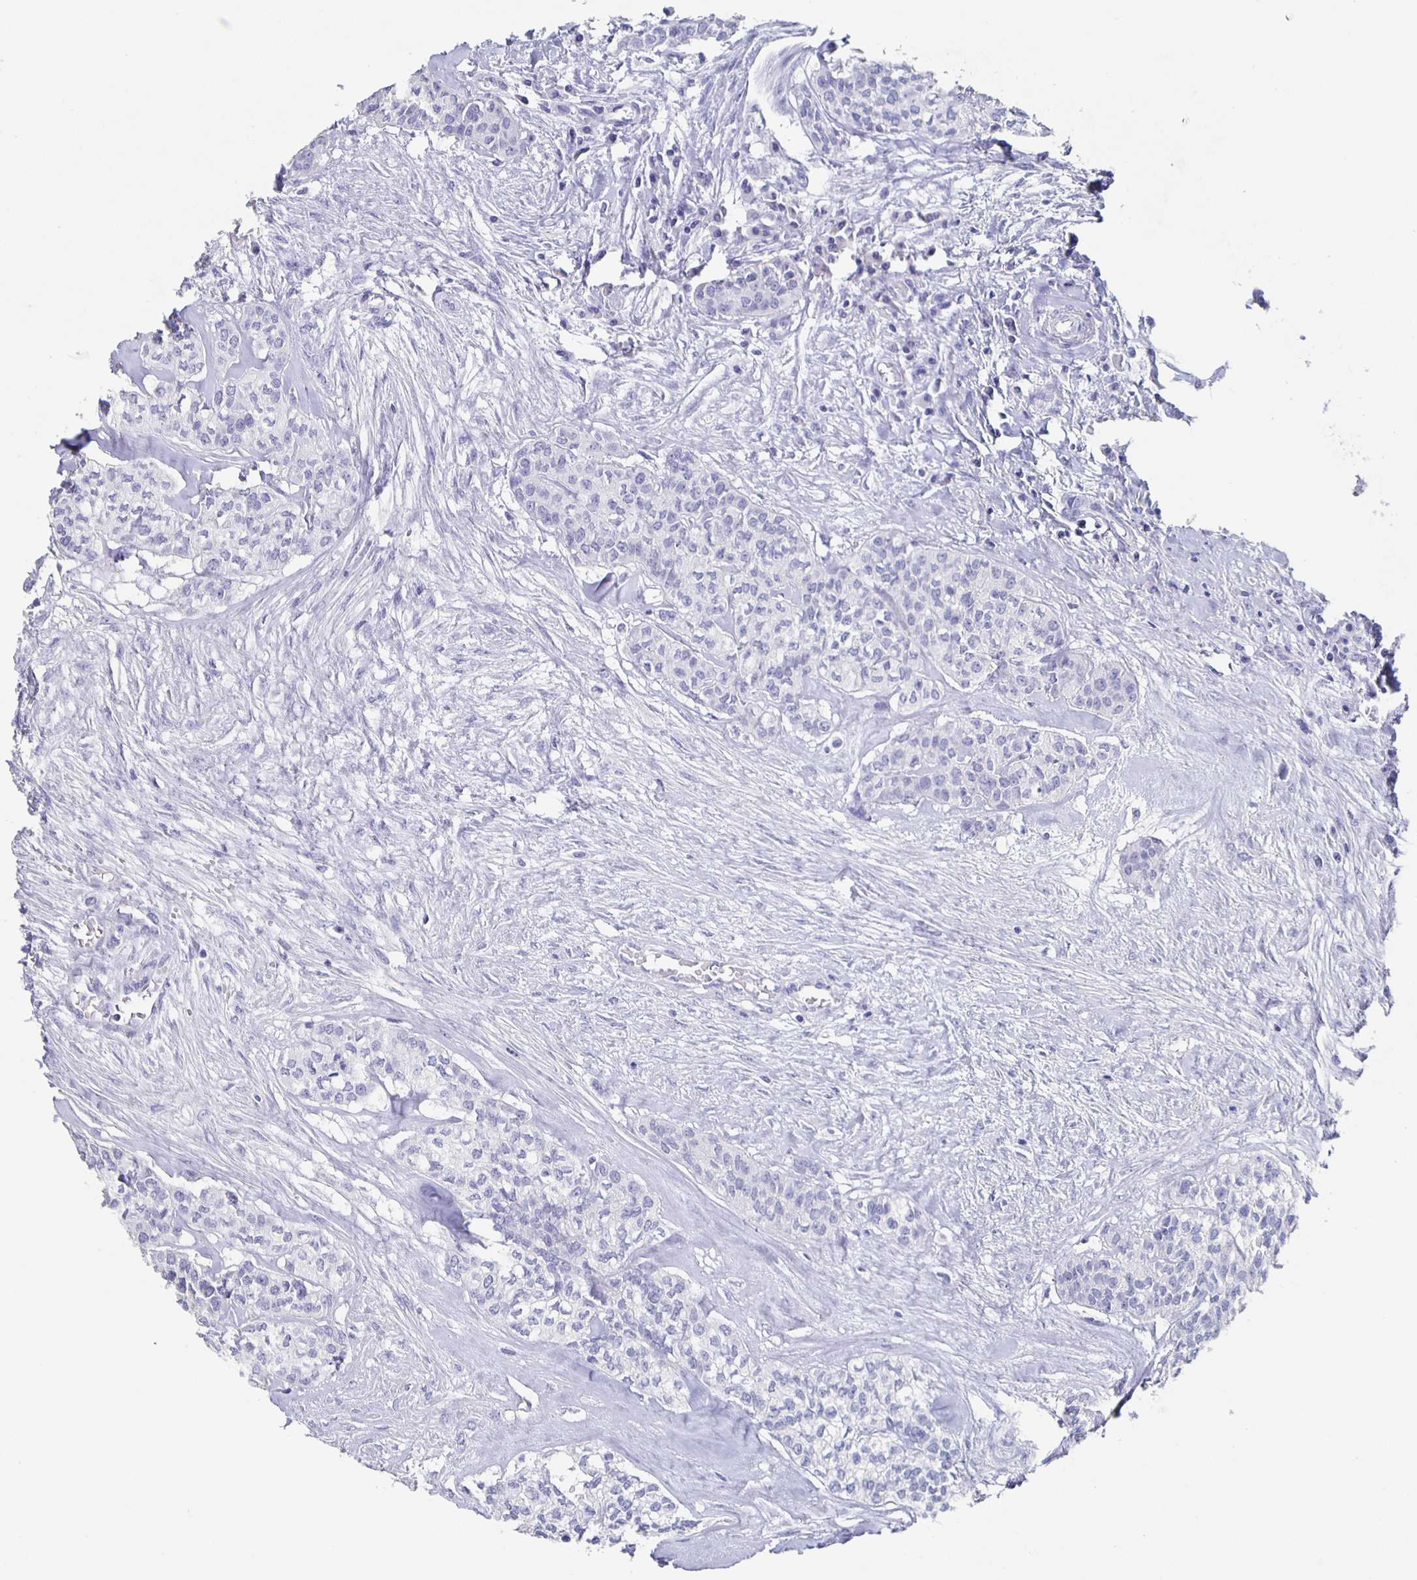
{"staining": {"intensity": "negative", "quantity": "none", "location": "none"}, "tissue": "head and neck cancer", "cell_type": "Tumor cells", "image_type": "cancer", "snomed": [{"axis": "morphology", "description": "Adenocarcinoma, NOS"}, {"axis": "topography", "description": "Head-Neck"}], "caption": "Immunohistochemistry micrograph of human head and neck adenocarcinoma stained for a protein (brown), which demonstrates no expression in tumor cells.", "gene": "SLC34A2", "patient": {"sex": "male", "age": 81}}